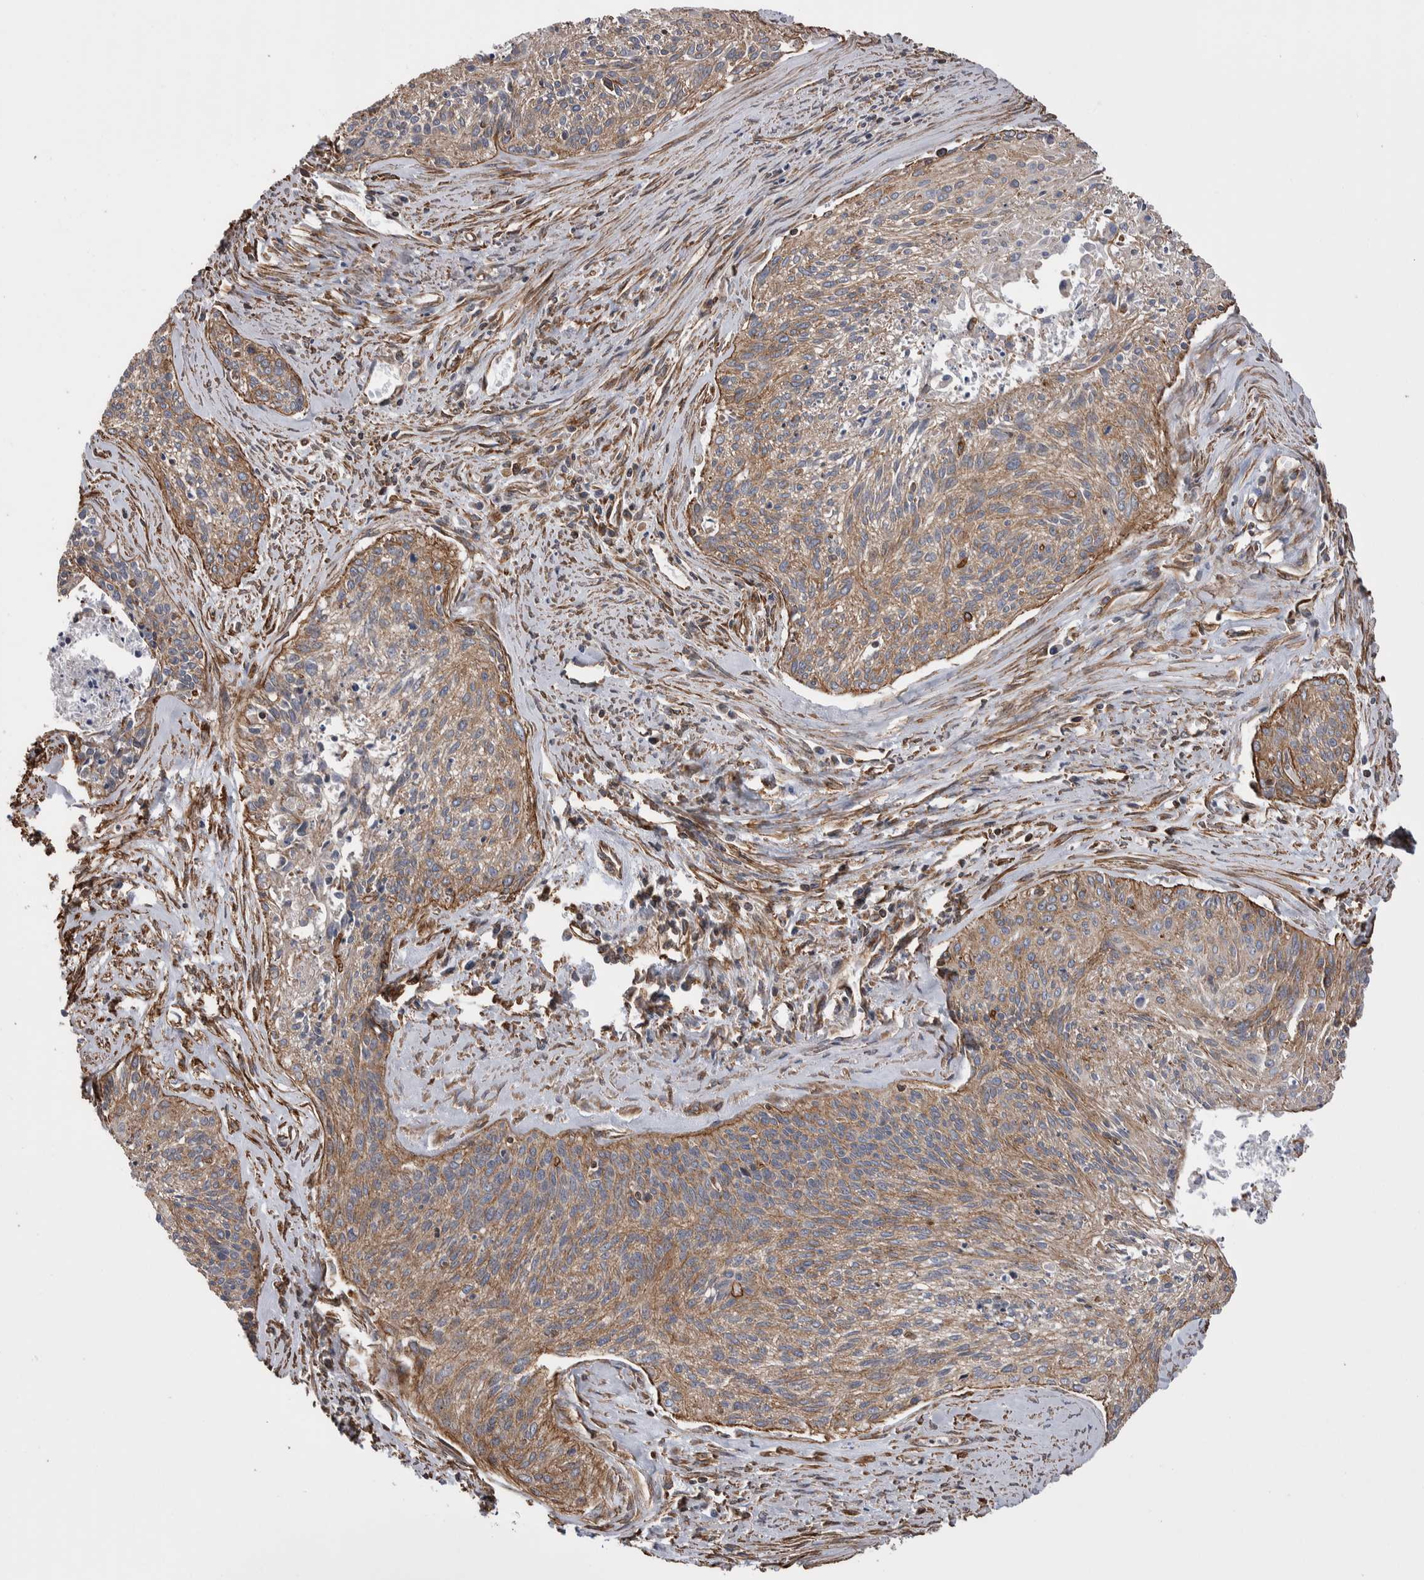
{"staining": {"intensity": "moderate", "quantity": ">75%", "location": "cytoplasmic/membranous"}, "tissue": "cervical cancer", "cell_type": "Tumor cells", "image_type": "cancer", "snomed": [{"axis": "morphology", "description": "Squamous cell carcinoma, NOS"}, {"axis": "topography", "description": "Cervix"}], "caption": "The micrograph shows immunohistochemical staining of cervical cancer. There is moderate cytoplasmic/membranous staining is appreciated in approximately >75% of tumor cells.", "gene": "KIF12", "patient": {"sex": "female", "age": 55}}